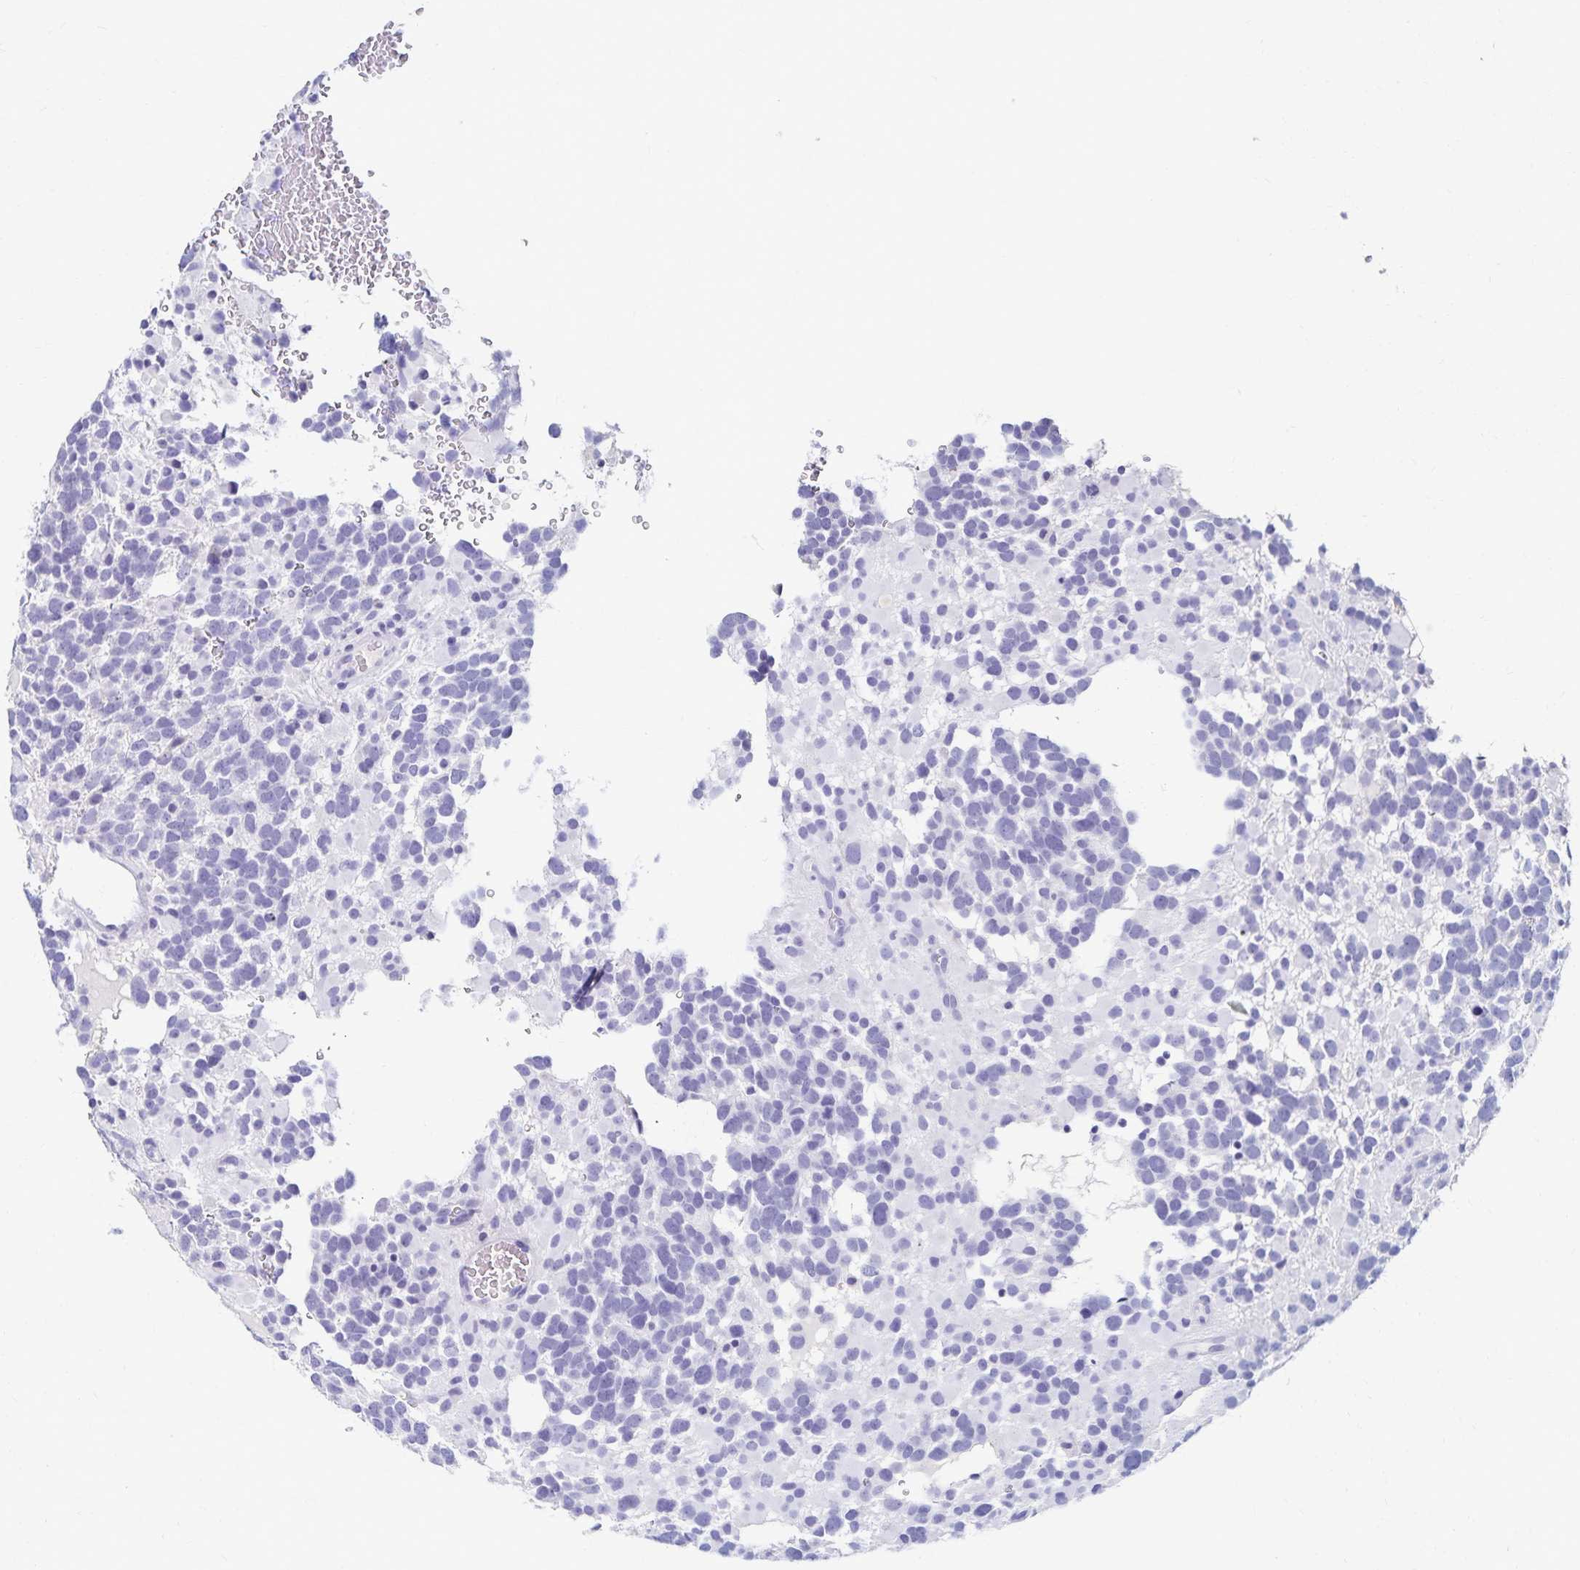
{"staining": {"intensity": "negative", "quantity": "none", "location": "none"}, "tissue": "glioma", "cell_type": "Tumor cells", "image_type": "cancer", "snomed": [{"axis": "morphology", "description": "Glioma, malignant, High grade"}, {"axis": "topography", "description": "Brain"}], "caption": "IHC image of neoplastic tissue: human malignant glioma (high-grade) stained with DAB demonstrates no significant protein staining in tumor cells. The staining is performed using DAB brown chromogen with nuclei counter-stained in using hematoxylin.", "gene": "C2orf50", "patient": {"sex": "female", "age": 40}}